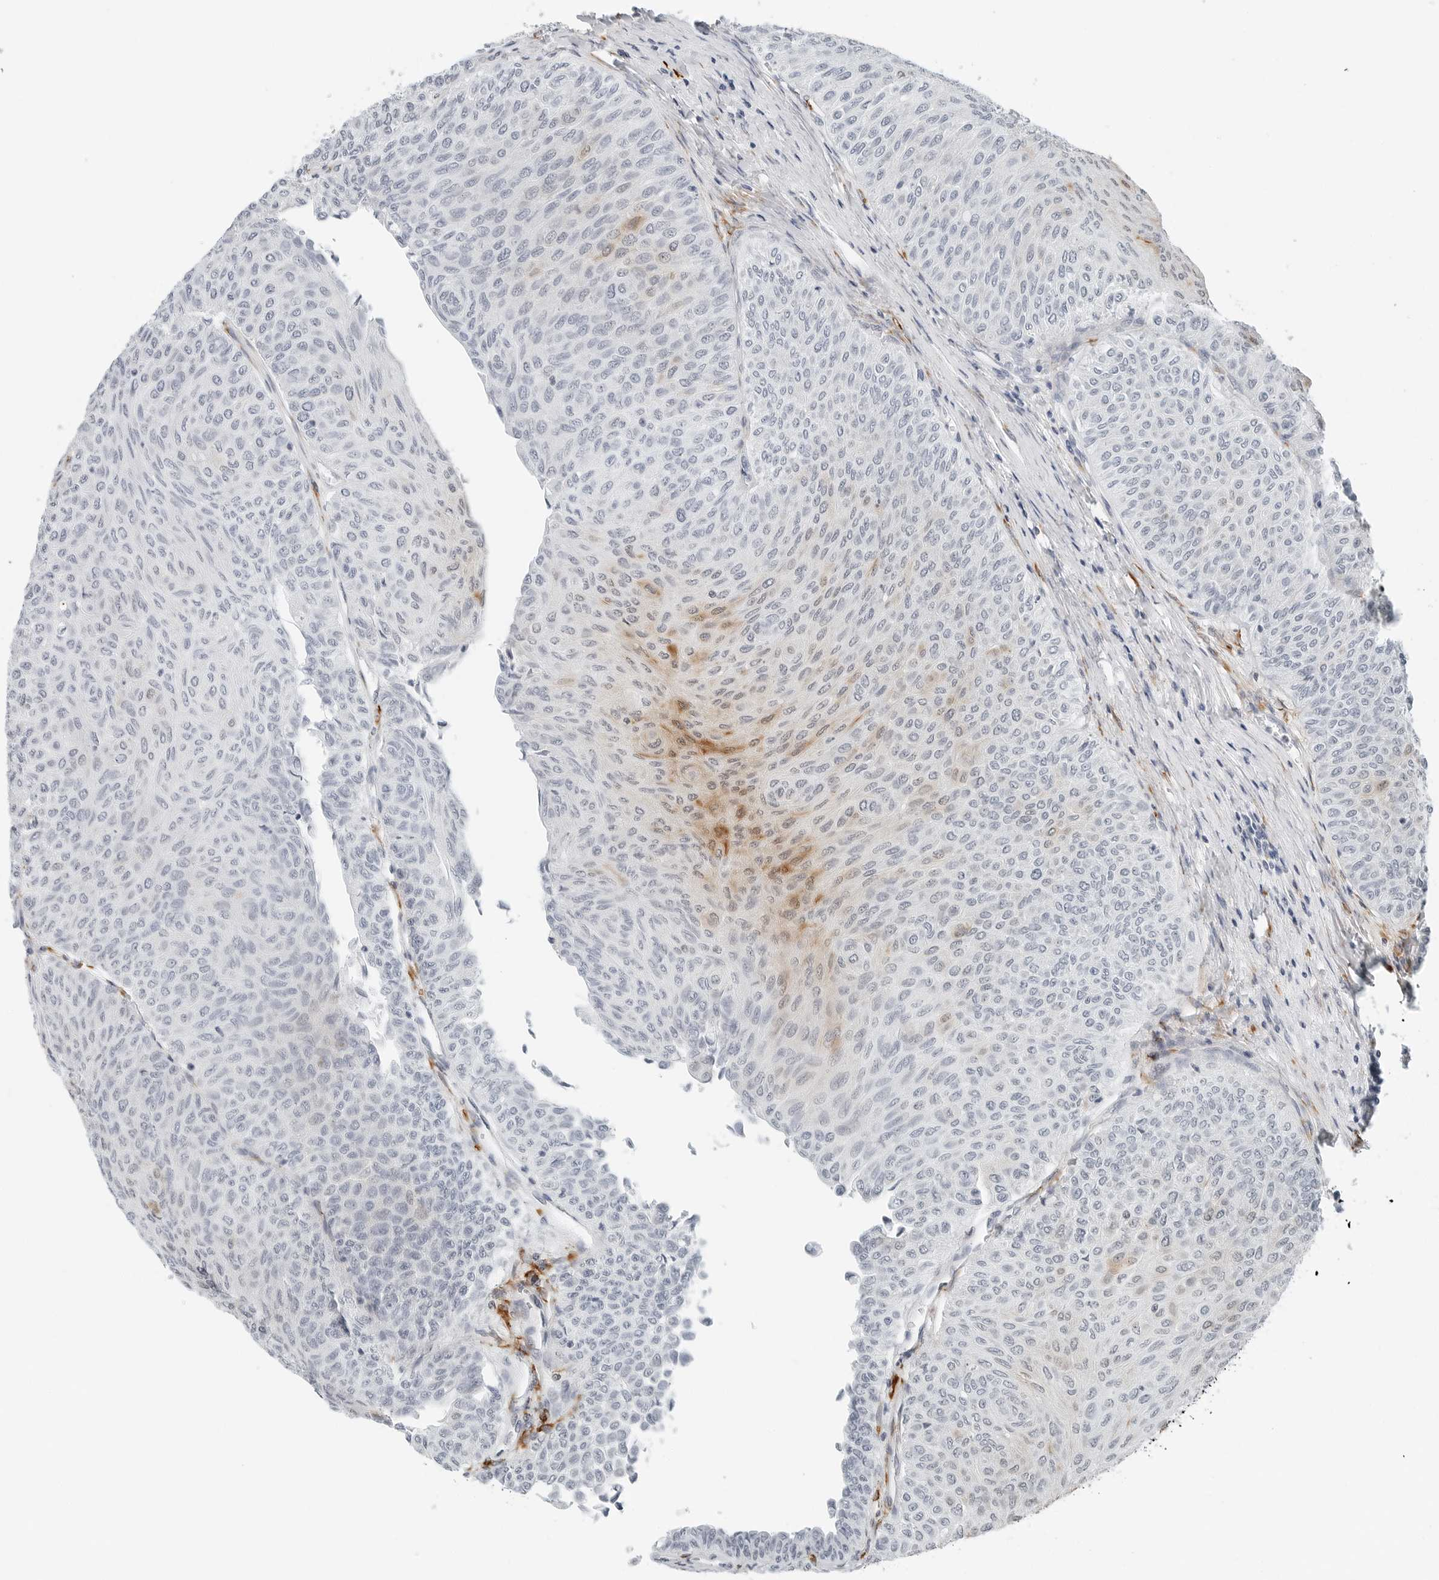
{"staining": {"intensity": "moderate", "quantity": "<25%", "location": "cytoplasmic/membranous"}, "tissue": "urothelial cancer", "cell_type": "Tumor cells", "image_type": "cancer", "snomed": [{"axis": "morphology", "description": "Urothelial carcinoma, Low grade"}, {"axis": "topography", "description": "Urinary bladder"}], "caption": "DAB (3,3'-diaminobenzidine) immunohistochemical staining of human low-grade urothelial carcinoma demonstrates moderate cytoplasmic/membranous protein positivity in approximately <25% of tumor cells.", "gene": "P4HA2", "patient": {"sex": "male", "age": 78}}